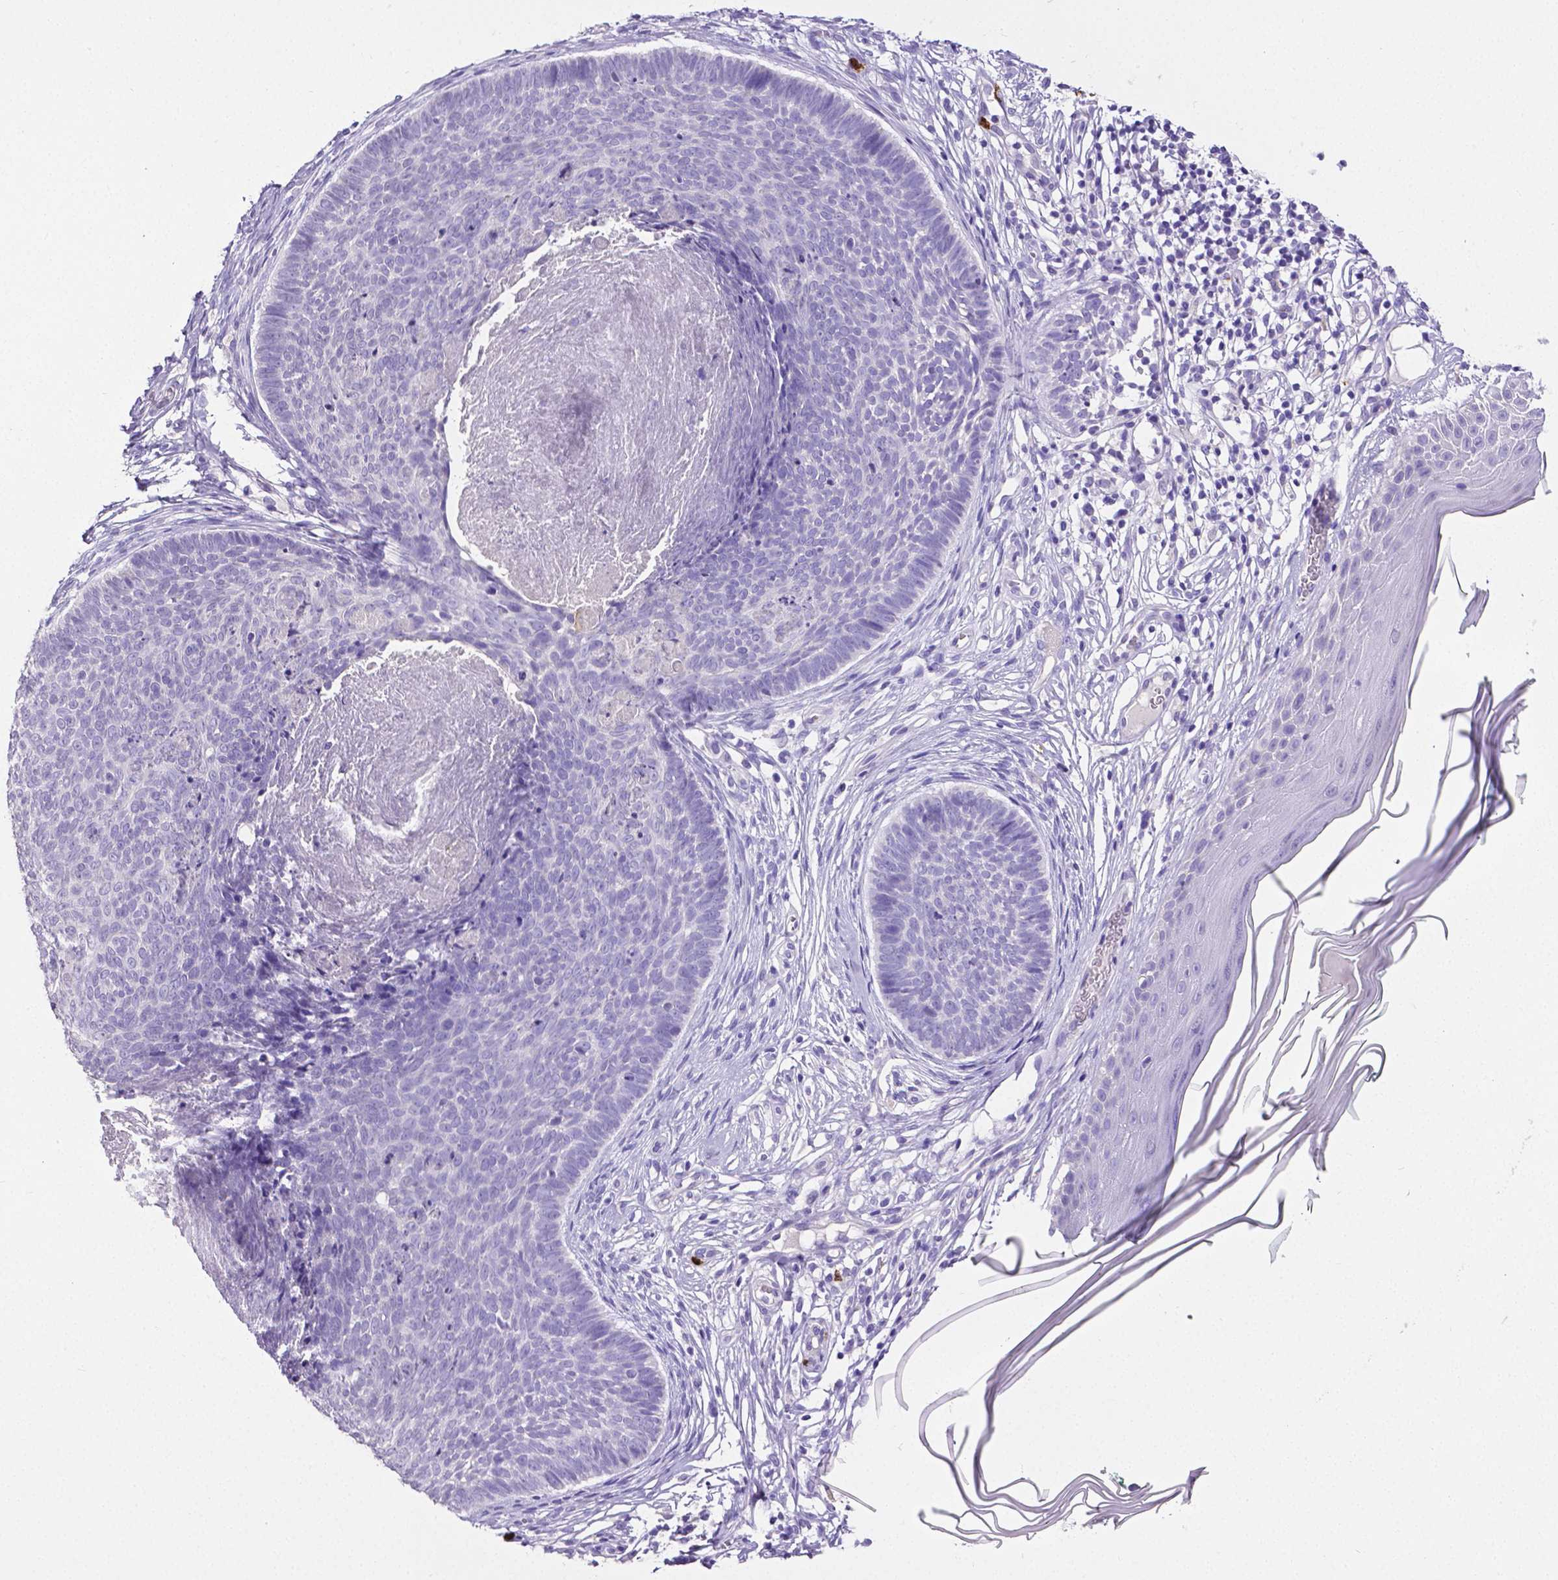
{"staining": {"intensity": "negative", "quantity": "none", "location": "none"}, "tissue": "skin cancer", "cell_type": "Tumor cells", "image_type": "cancer", "snomed": [{"axis": "morphology", "description": "Basal cell carcinoma"}, {"axis": "topography", "description": "Skin"}], "caption": "The photomicrograph demonstrates no significant expression in tumor cells of skin cancer (basal cell carcinoma).", "gene": "MMP9", "patient": {"sex": "male", "age": 85}}